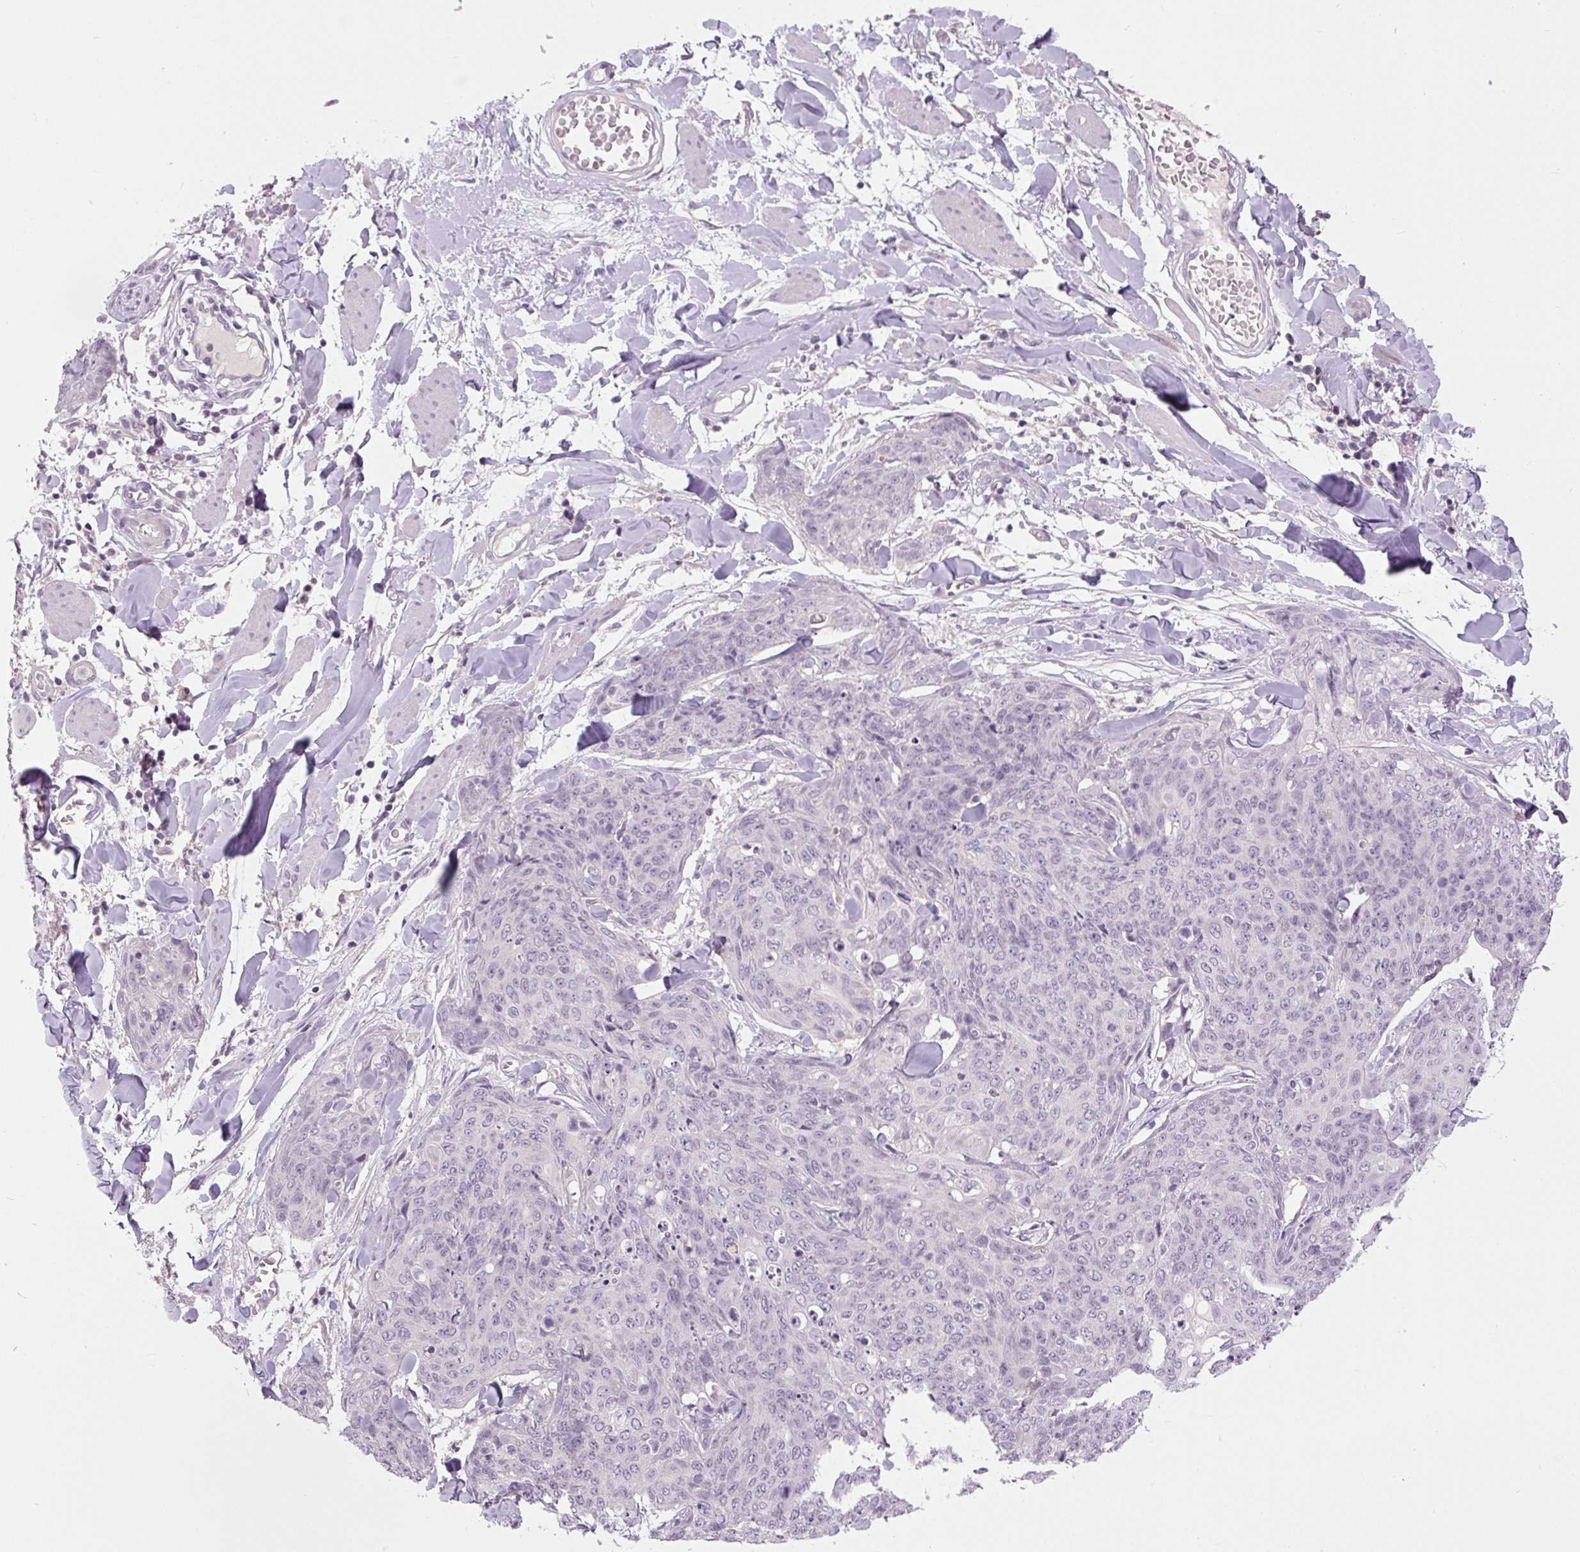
{"staining": {"intensity": "negative", "quantity": "none", "location": "none"}, "tissue": "skin cancer", "cell_type": "Tumor cells", "image_type": "cancer", "snomed": [{"axis": "morphology", "description": "Squamous cell carcinoma, NOS"}, {"axis": "topography", "description": "Skin"}, {"axis": "topography", "description": "Vulva"}], "caption": "Immunohistochemical staining of human squamous cell carcinoma (skin) displays no significant staining in tumor cells.", "gene": "TMEM100", "patient": {"sex": "female", "age": 85}}